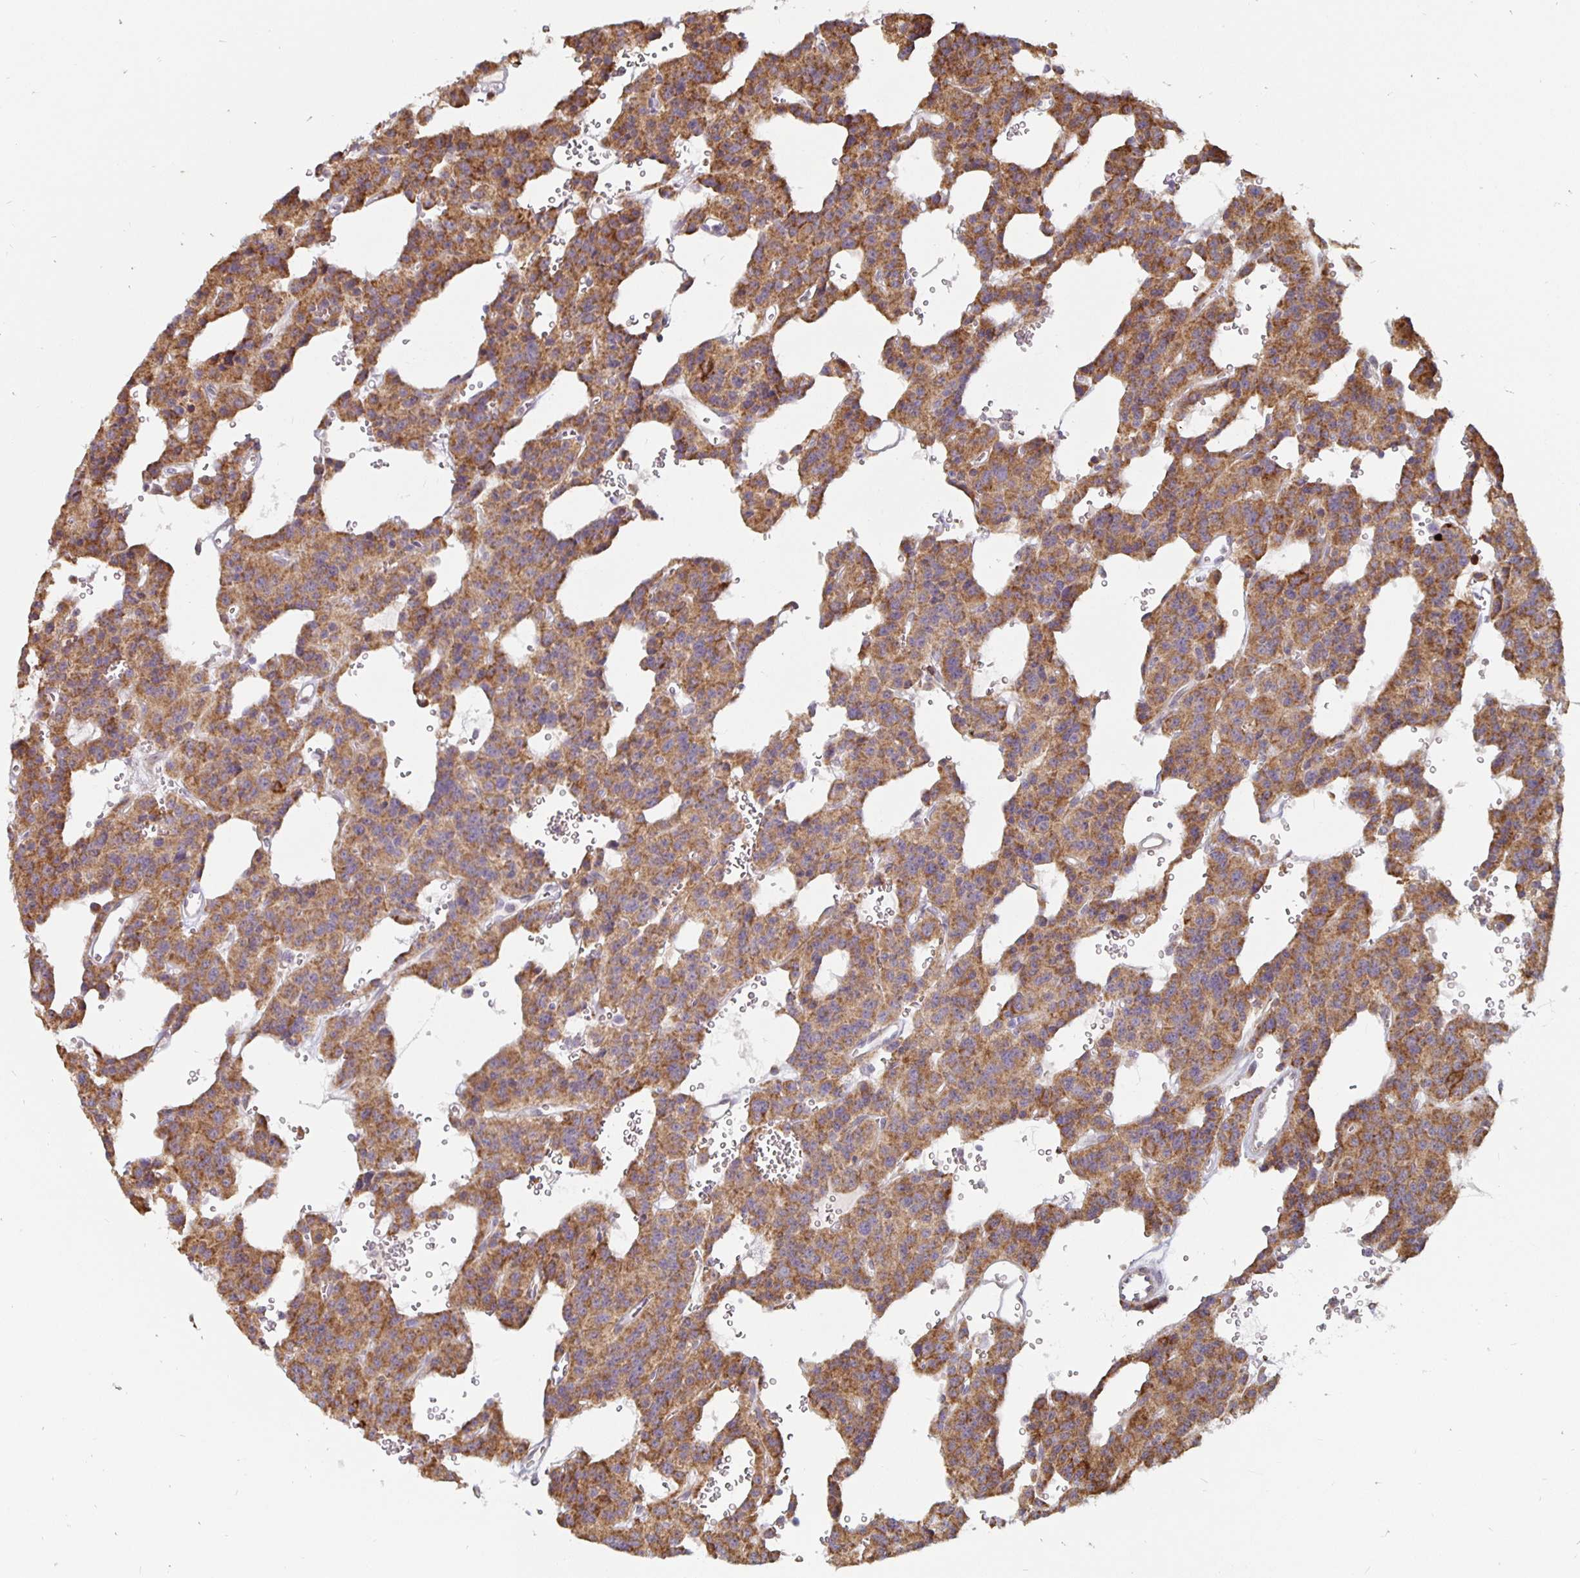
{"staining": {"intensity": "moderate", "quantity": ">75%", "location": "cytoplasmic/membranous"}, "tissue": "carcinoid", "cell_type": "Tumor cells", "image_type": "cancer", "snomed": [{"axis": "morphology", "description": "Carcinoid, malignant, NOS"}, {"axis": "topography", "description": "Lung"}], "caption": "Tumor cells exhibit medium levels of moderate cytoplasmic/membranous positivity in approximately >75% of cells in human malignant carcinoid. (Brightfield microscopy of DAB IHC at high magnification).", "gene": "MRPL28", "patient": {"sex": "female", "age": 71}}